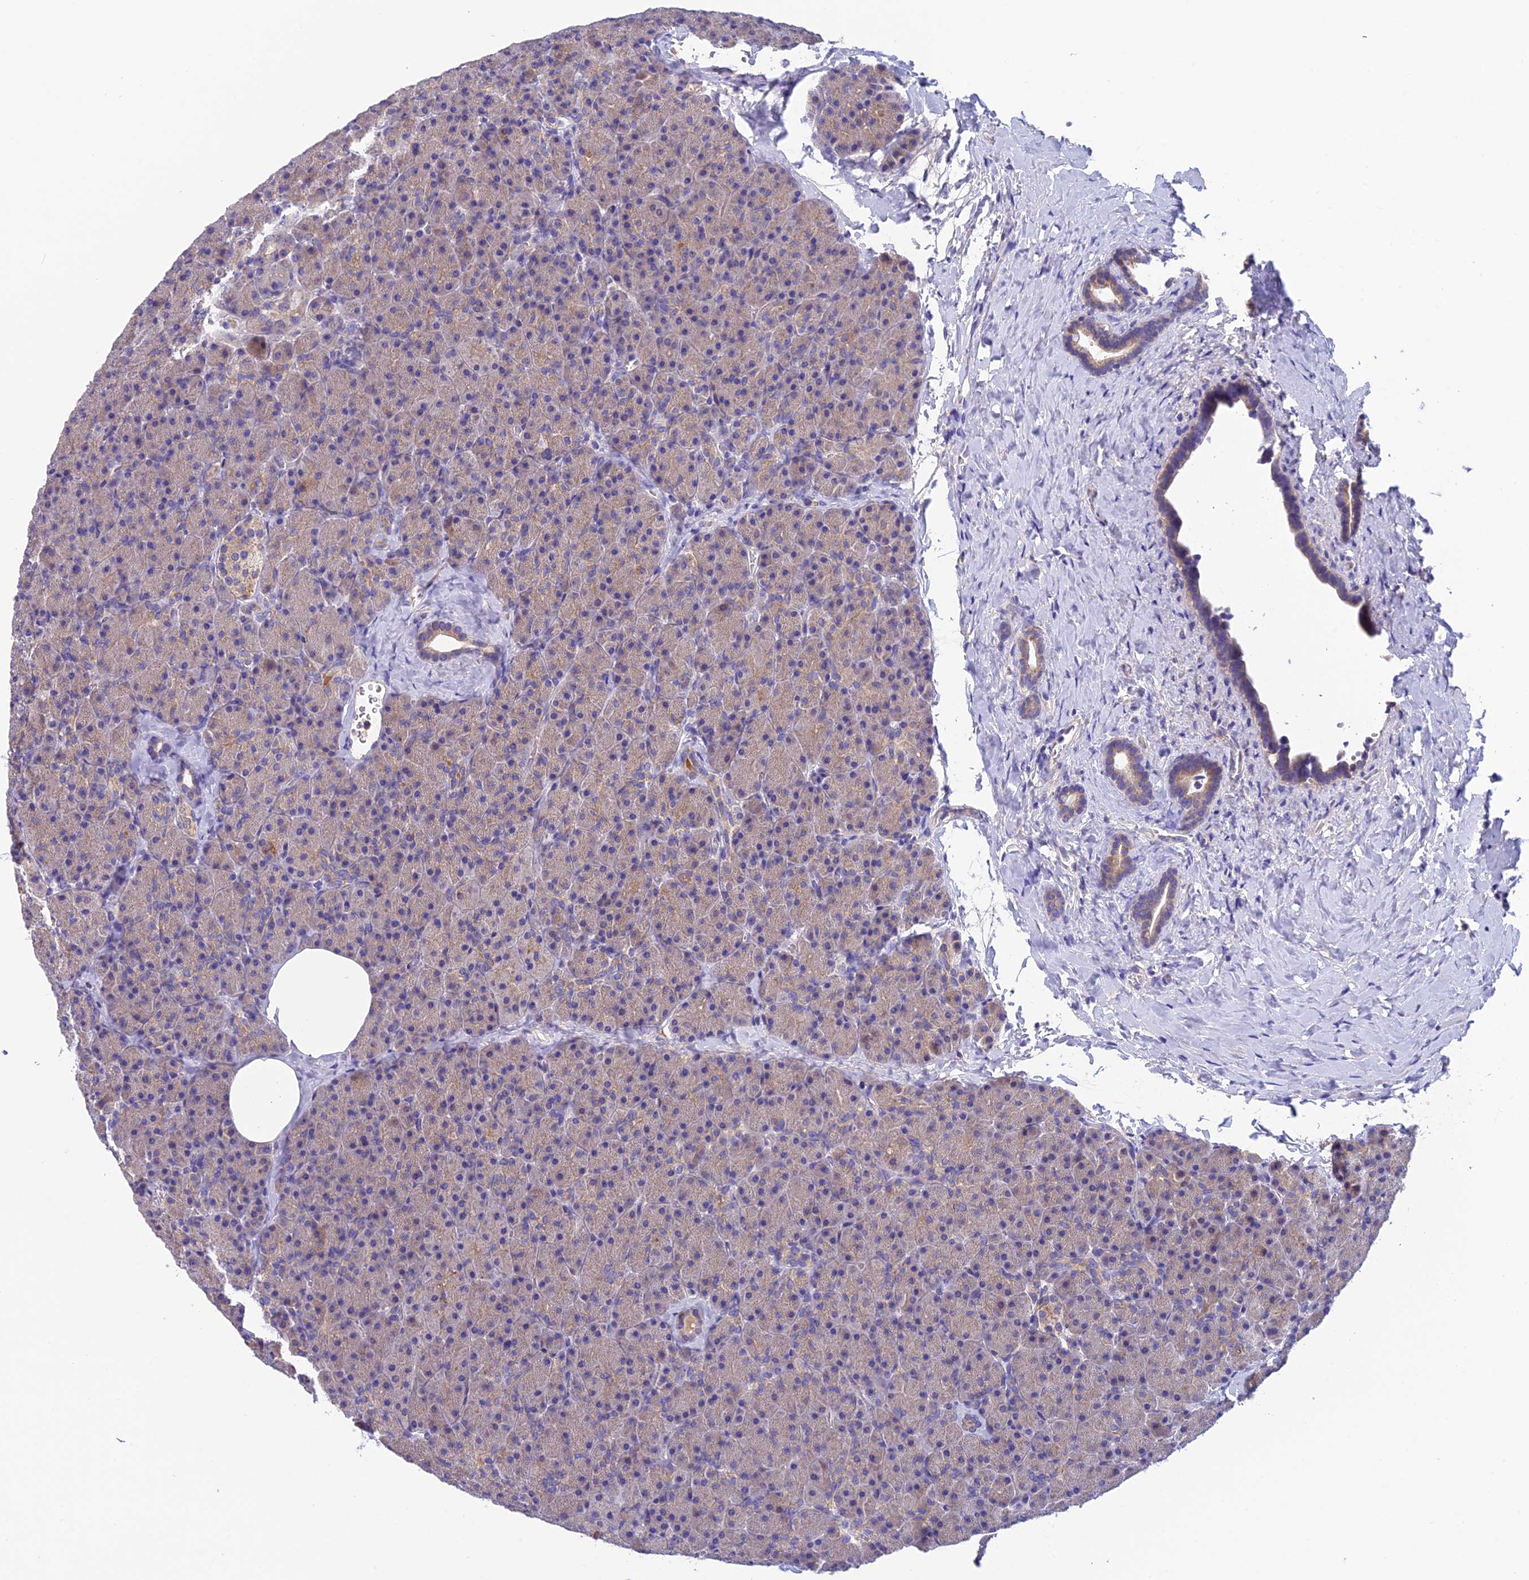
{"staining": {"intensity": "strong", "quantity": "25%-75%", "location": "cytoplasmic/membranous"}, "tissue": "pancreas", "cell_type": "Exocrine glandular cells", "image_type": "normal", "snomed": [{"axis": "morphology", "description": "Normal tissue, NOS"}, {"axis": "morphology", "description": "Carcinoid, malignant, NOS"}, {"axis": "topography", "description": "Pancreas"}], "caption": "Benign pancreas shows strong cytoplasmic/membranous expression in about 25%-75% of exocrine glandular cells, visualized by immunohistochemistry.", "gene": "PZP", "patient": {"sex": "female", "age": 35}}